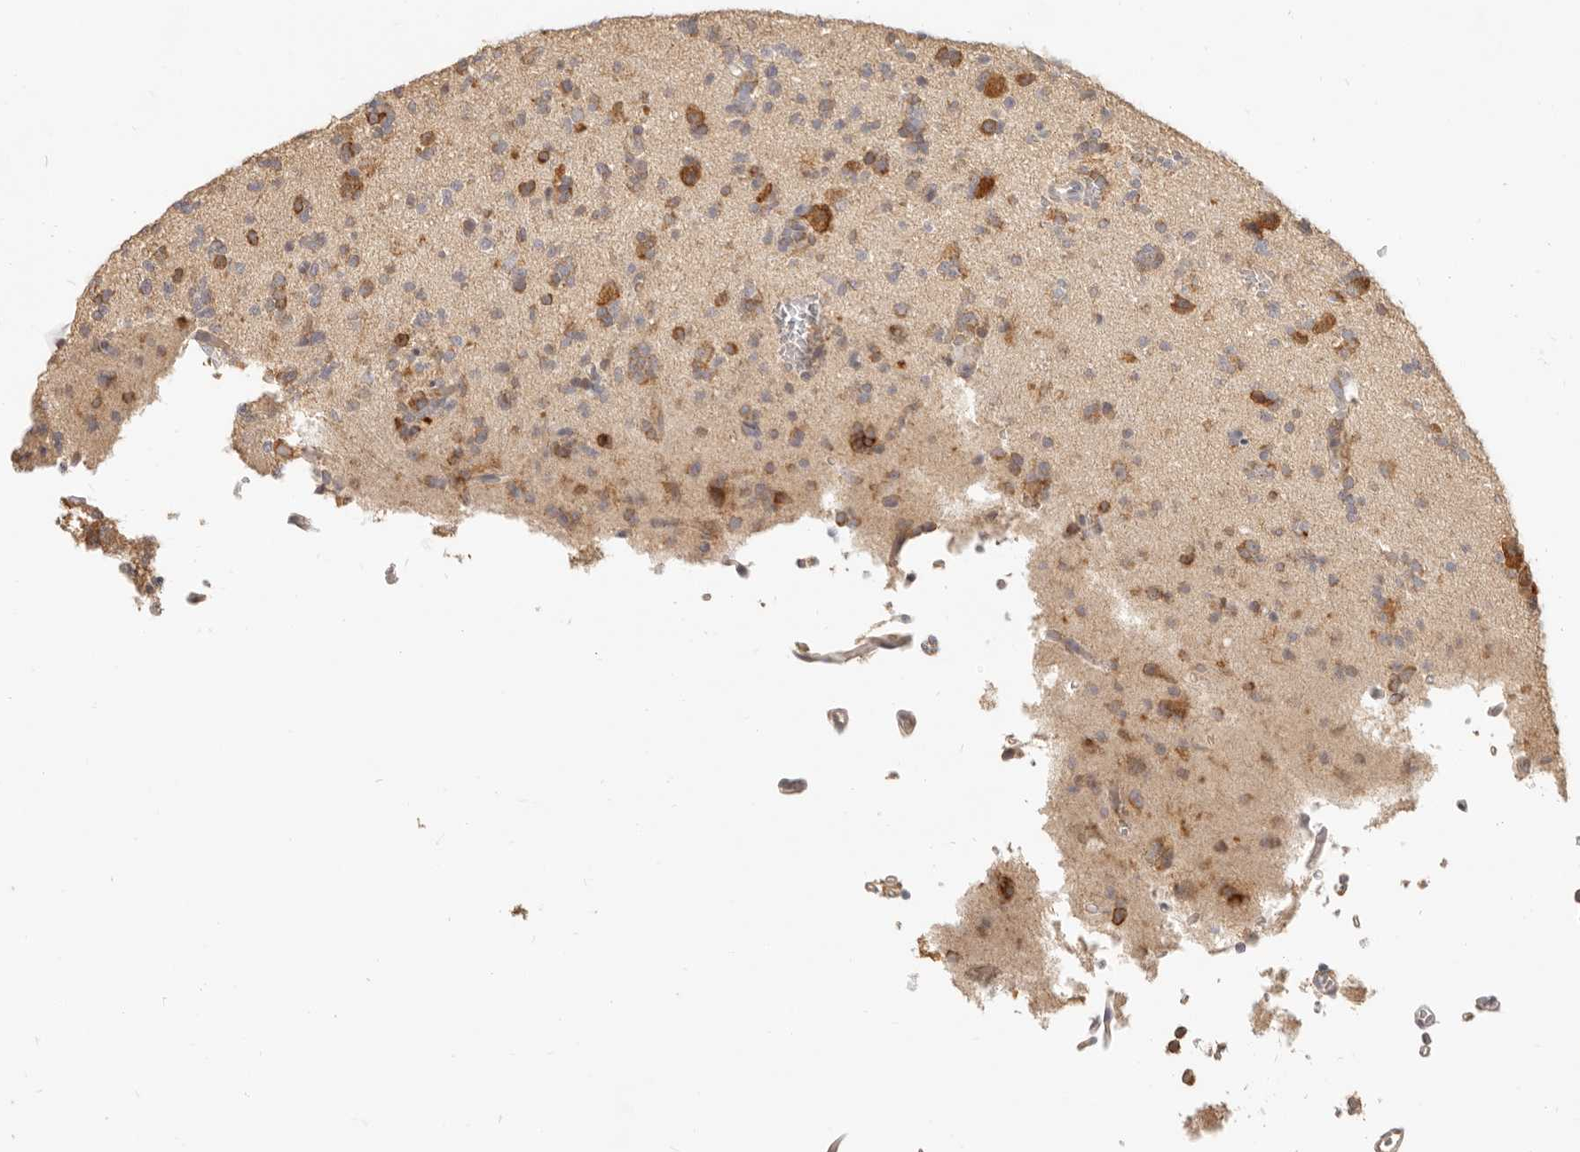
{"staining": {"intensity": "moderate", "quantity": "<25%", "location": "cytoplasmic/membranous"}, "tissue": "glioma", "cell_type": "Tumor cells", "image_type": "cancer", "snomed": [{"axis": "morphology", "description": "Glioma, malignant, High grade"}, {"axis": "topography", "description": "Brain"}], "caption": "Immunohistochemistry (IHC) micrograph of human high-grade glioma (malignant) stained for a protein (brown), which displays low levels of moderate cytoplasmic/membranous positivity in about <25% of tumor cells.", "gene": "PABPC4", "patient": {"sex": "female", "age": 62}}